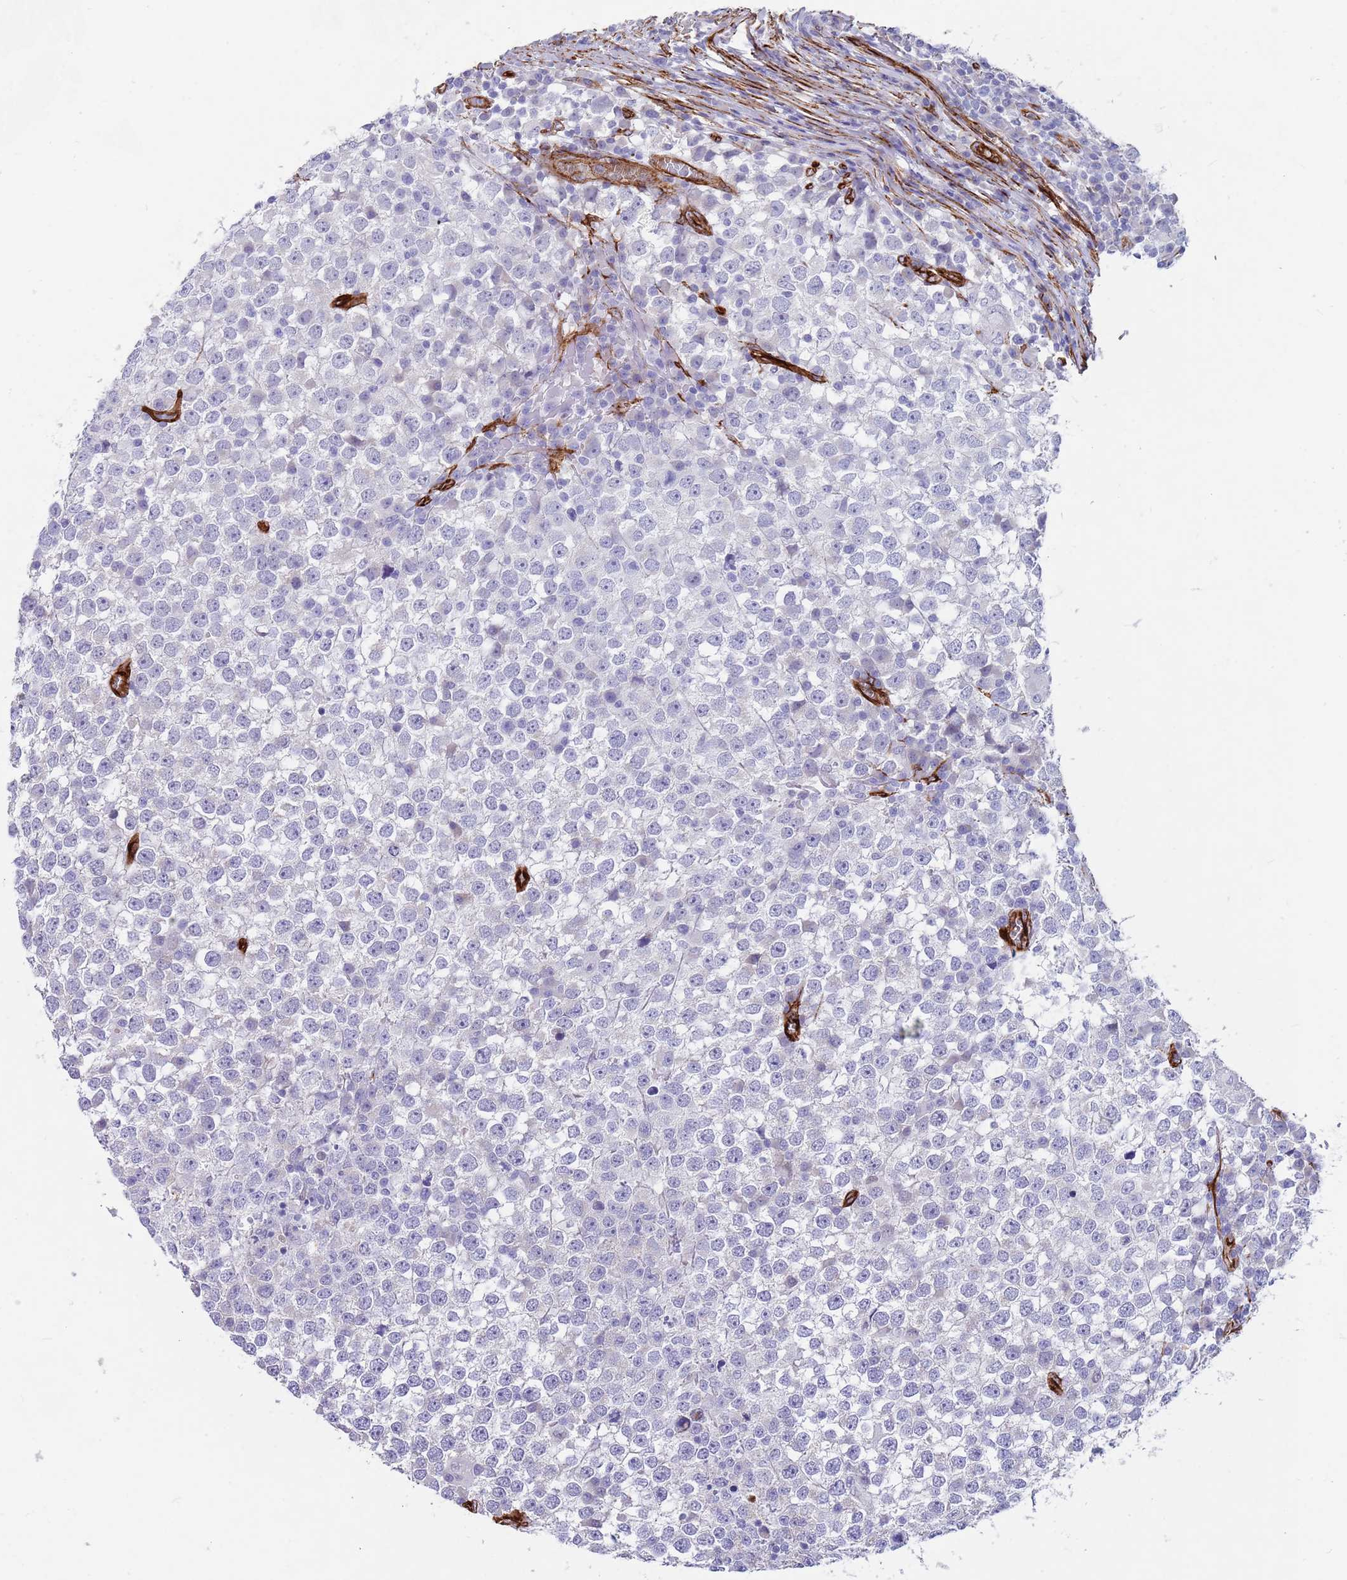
{"staining": {"intensity": "negative", "quantity": "none", "location": "none"}, "tissue": "testis cancer", "cell_type": "Tumor cells", "image_type": "cancer", "snomed": [{"axis": "morphology", "description": "Seminoma, NOS"}, {"axis": "topography", "description": "Testis"}], "caption": "A high-resolution micrograph shows immunohistochemistry staining of seminoma (testis), which demonstrates no significant positivity in tumor cells.", "gene": "CAV2", "patient": {"sex": "male", "age": 65}}